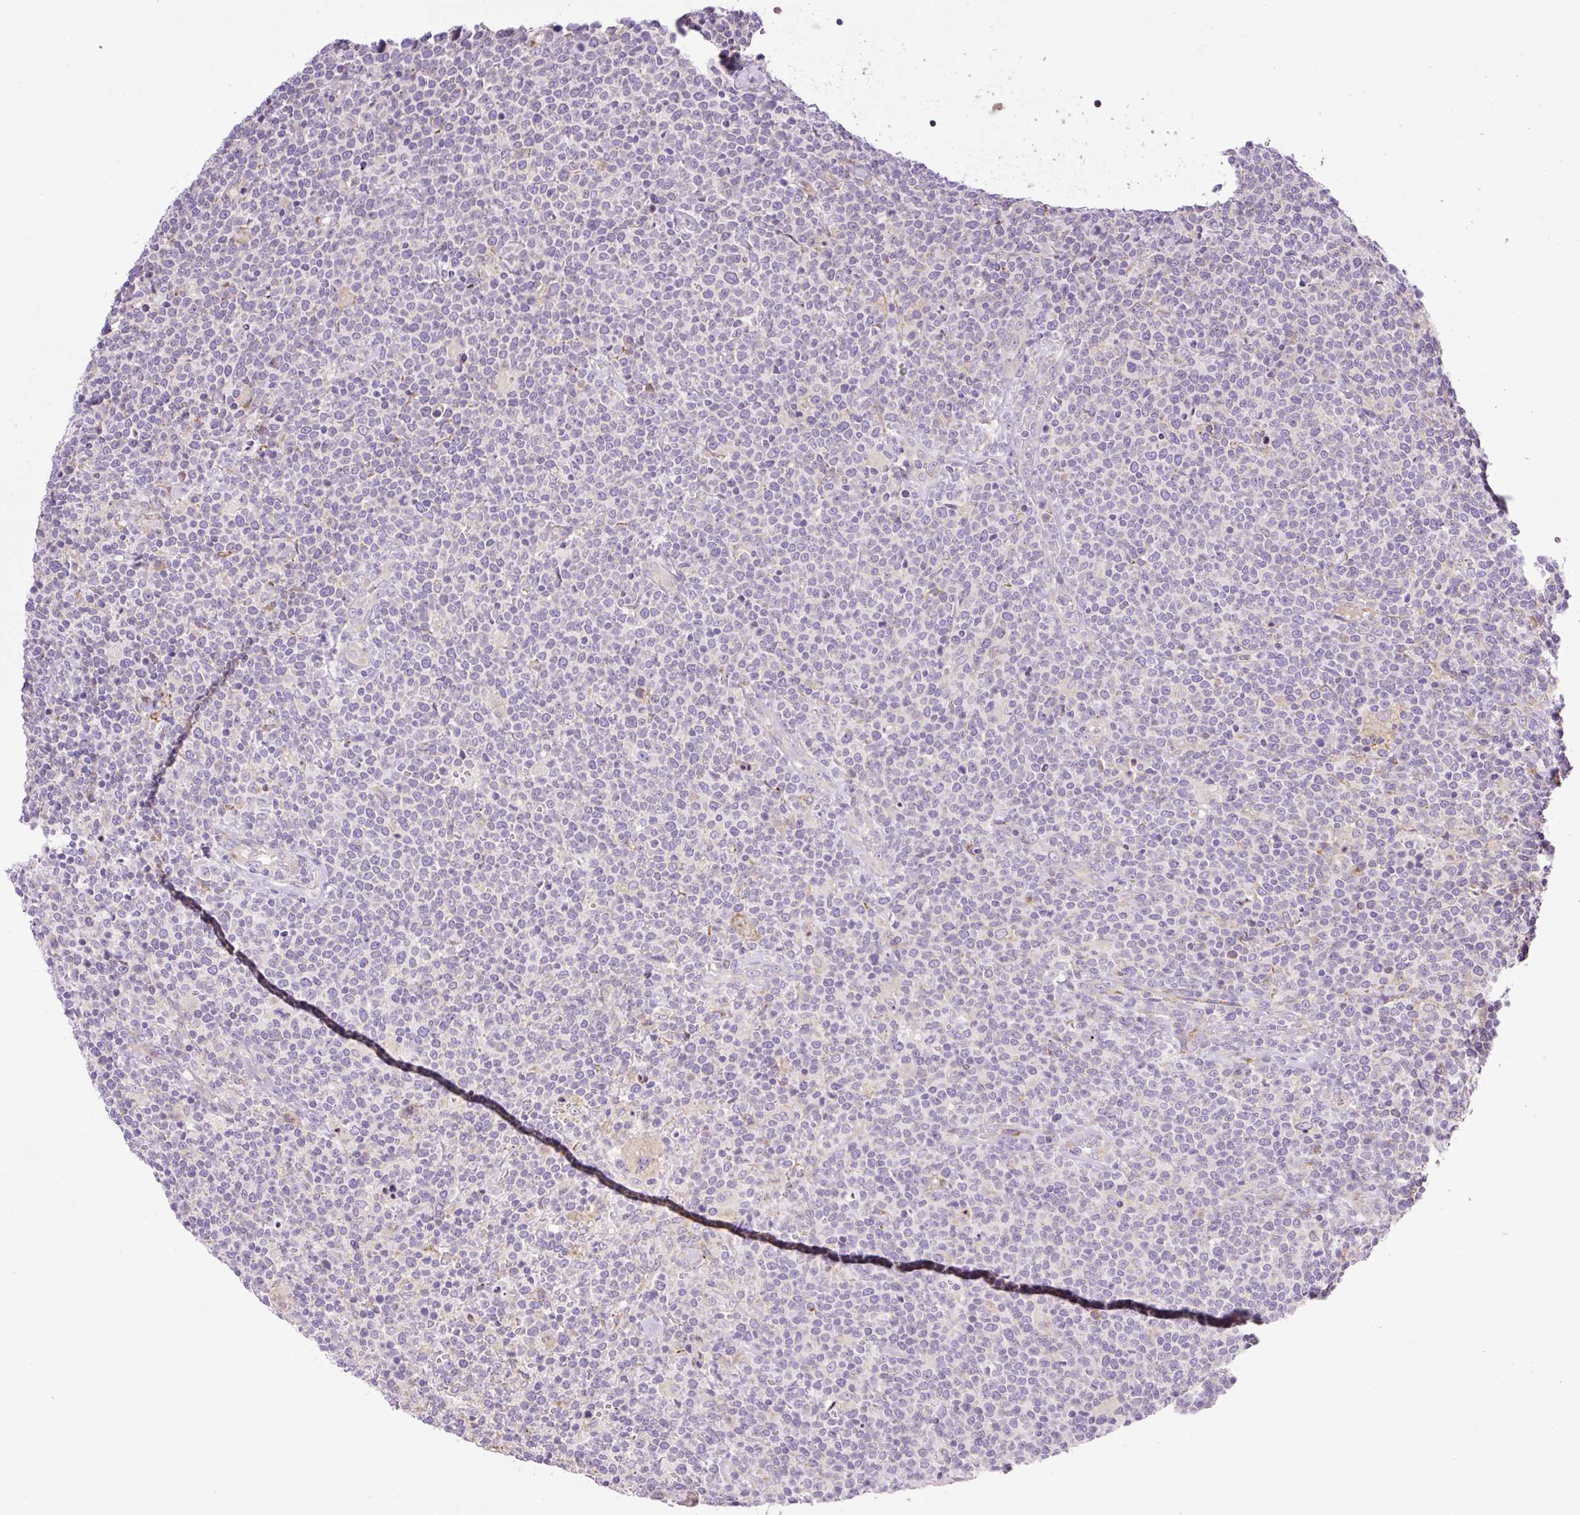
{"staining": {"intensity": "negative", "quantity": "none", "location": "none"}, "tissue": "lymphoma", "cell_type": "Tumor cells", "image_type": "cancer", "snomed": [{"axis": "morphology", "description": "Malignant lymphoma, non-Hodgkin's type, High grade"}, {"axis": "topography", "description": "Lymph node"}], "caption": "A high-resolution image shows immunohistochemistry staining of malignant lymphoma, non-Hodgkin's type (high-grade), which demonstrates no significant positivity in tumor cells.", "gene": "POFUT1", "patient": {"sex": "male", "age": 61}}